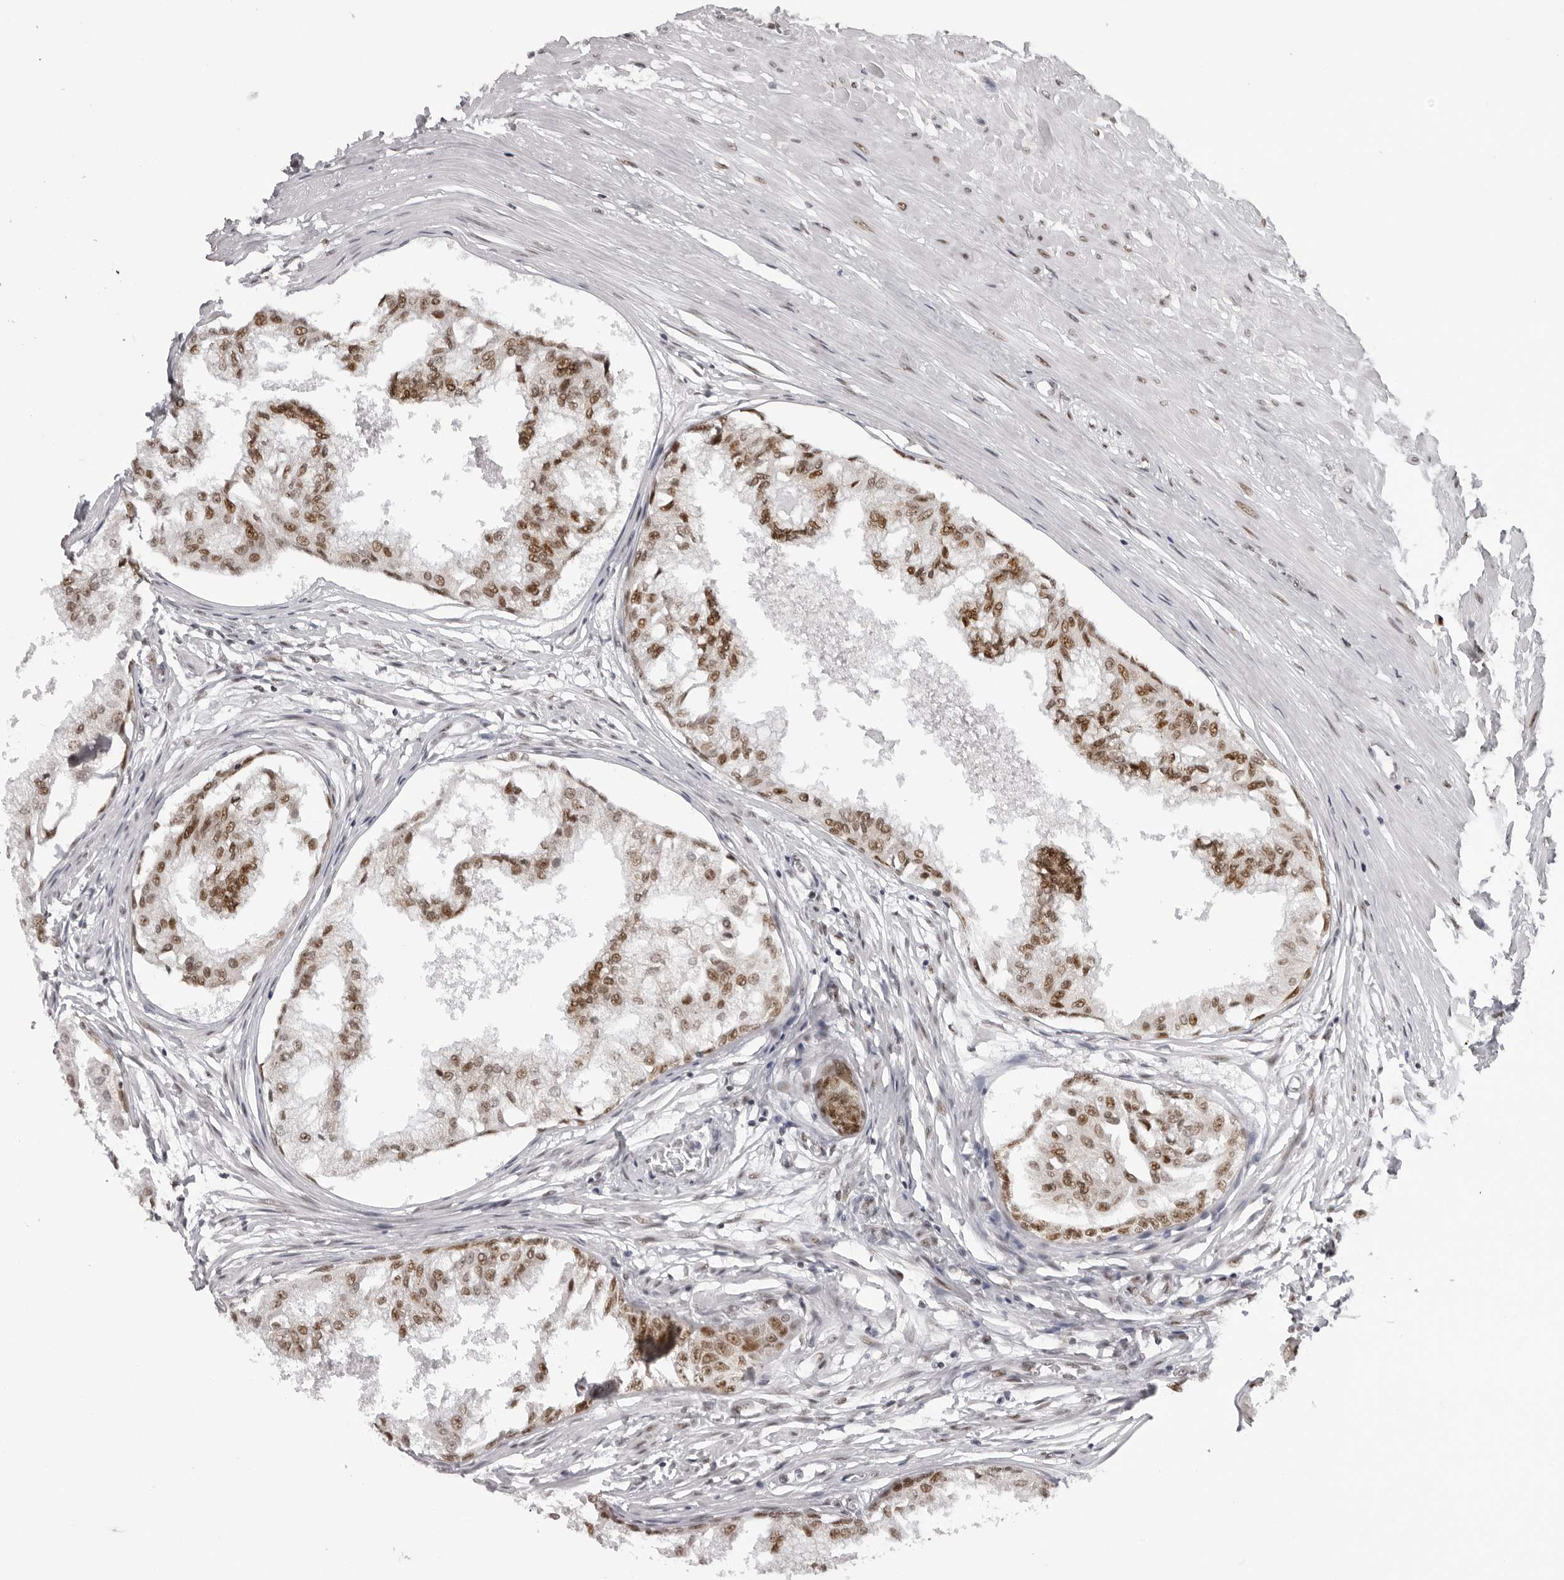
{"staining": {"intensity": "moderate", "quantity": ">75%", "location": "nuclear"}, "tissue": "prostate", "cell_type": "Glandular cells", "image_type": "normal", "snomed": [{"axis": "morphology", "description": "Normal tissue, NOS"}, {"axis": "topography", "description": "Prostate"}, {"axis": "topography", "description": "Seminal veicle"}], "caption": "Immunohistochemistry (DAB) staining of benign prostate reveals moderate nuclear protein expression in approximately >75% of glandular cells. The staining is performed using DAB brown chromogen to label protein expression. The nuclei are counter-stained blue using hematoxylin.", "gene": "HEXIM2", "patient": {"sex": "male", "age": 60}}